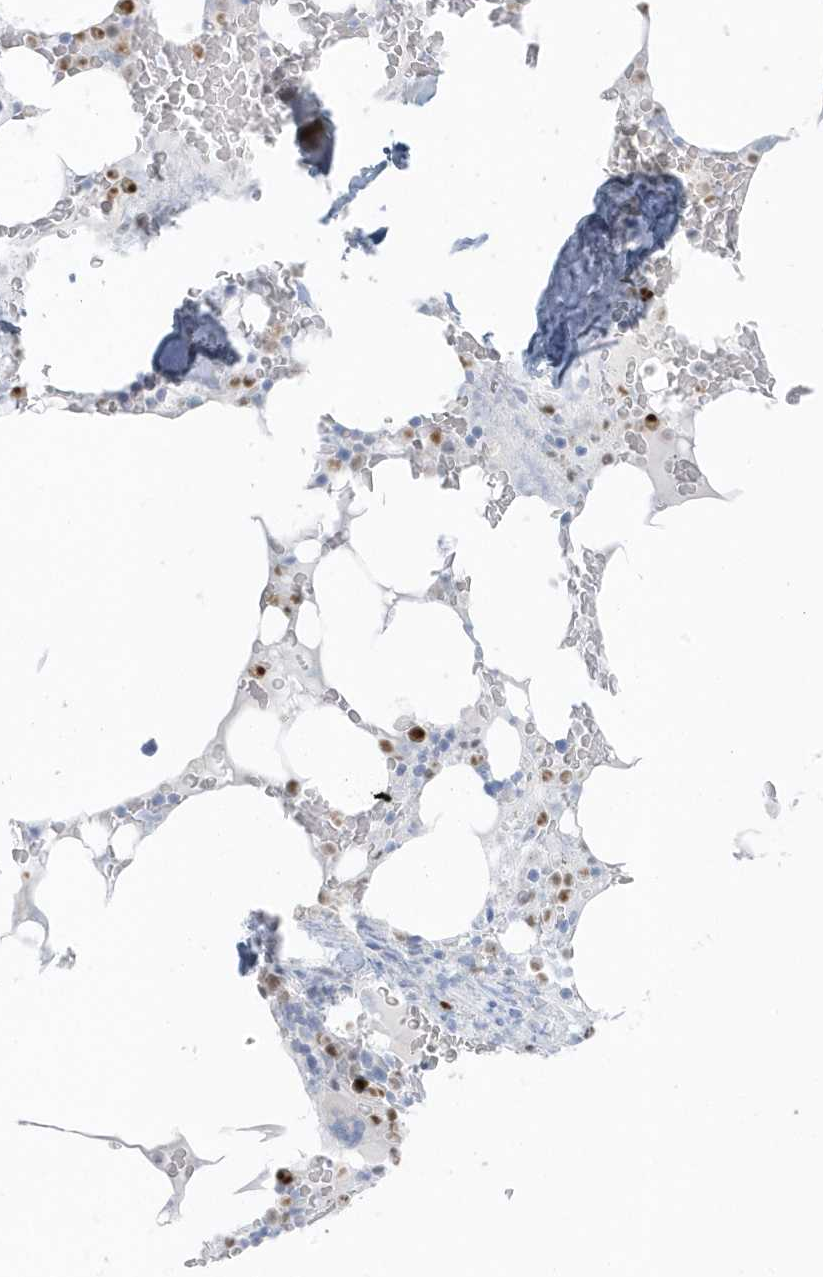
{"staining": {"intensity": "moderate", "quantity": ">75%", "location": "nuclear"}, "tissue": "bone marrow", "cell_type": "Hematopoietic cells", "image_type": "normal", "snomed": [{"axis": "morphology", "description": "Normal tissue, NOS"}, {"axis": "topography", "description": "Bone marrow"}], "caption": "Hematopoietic cells display medium levels of moderate nuclear expression in about >75% of cells in normal human bone marrow.", "gene": "SMIM34", "patient": {"sex": "male", "age": 58}}